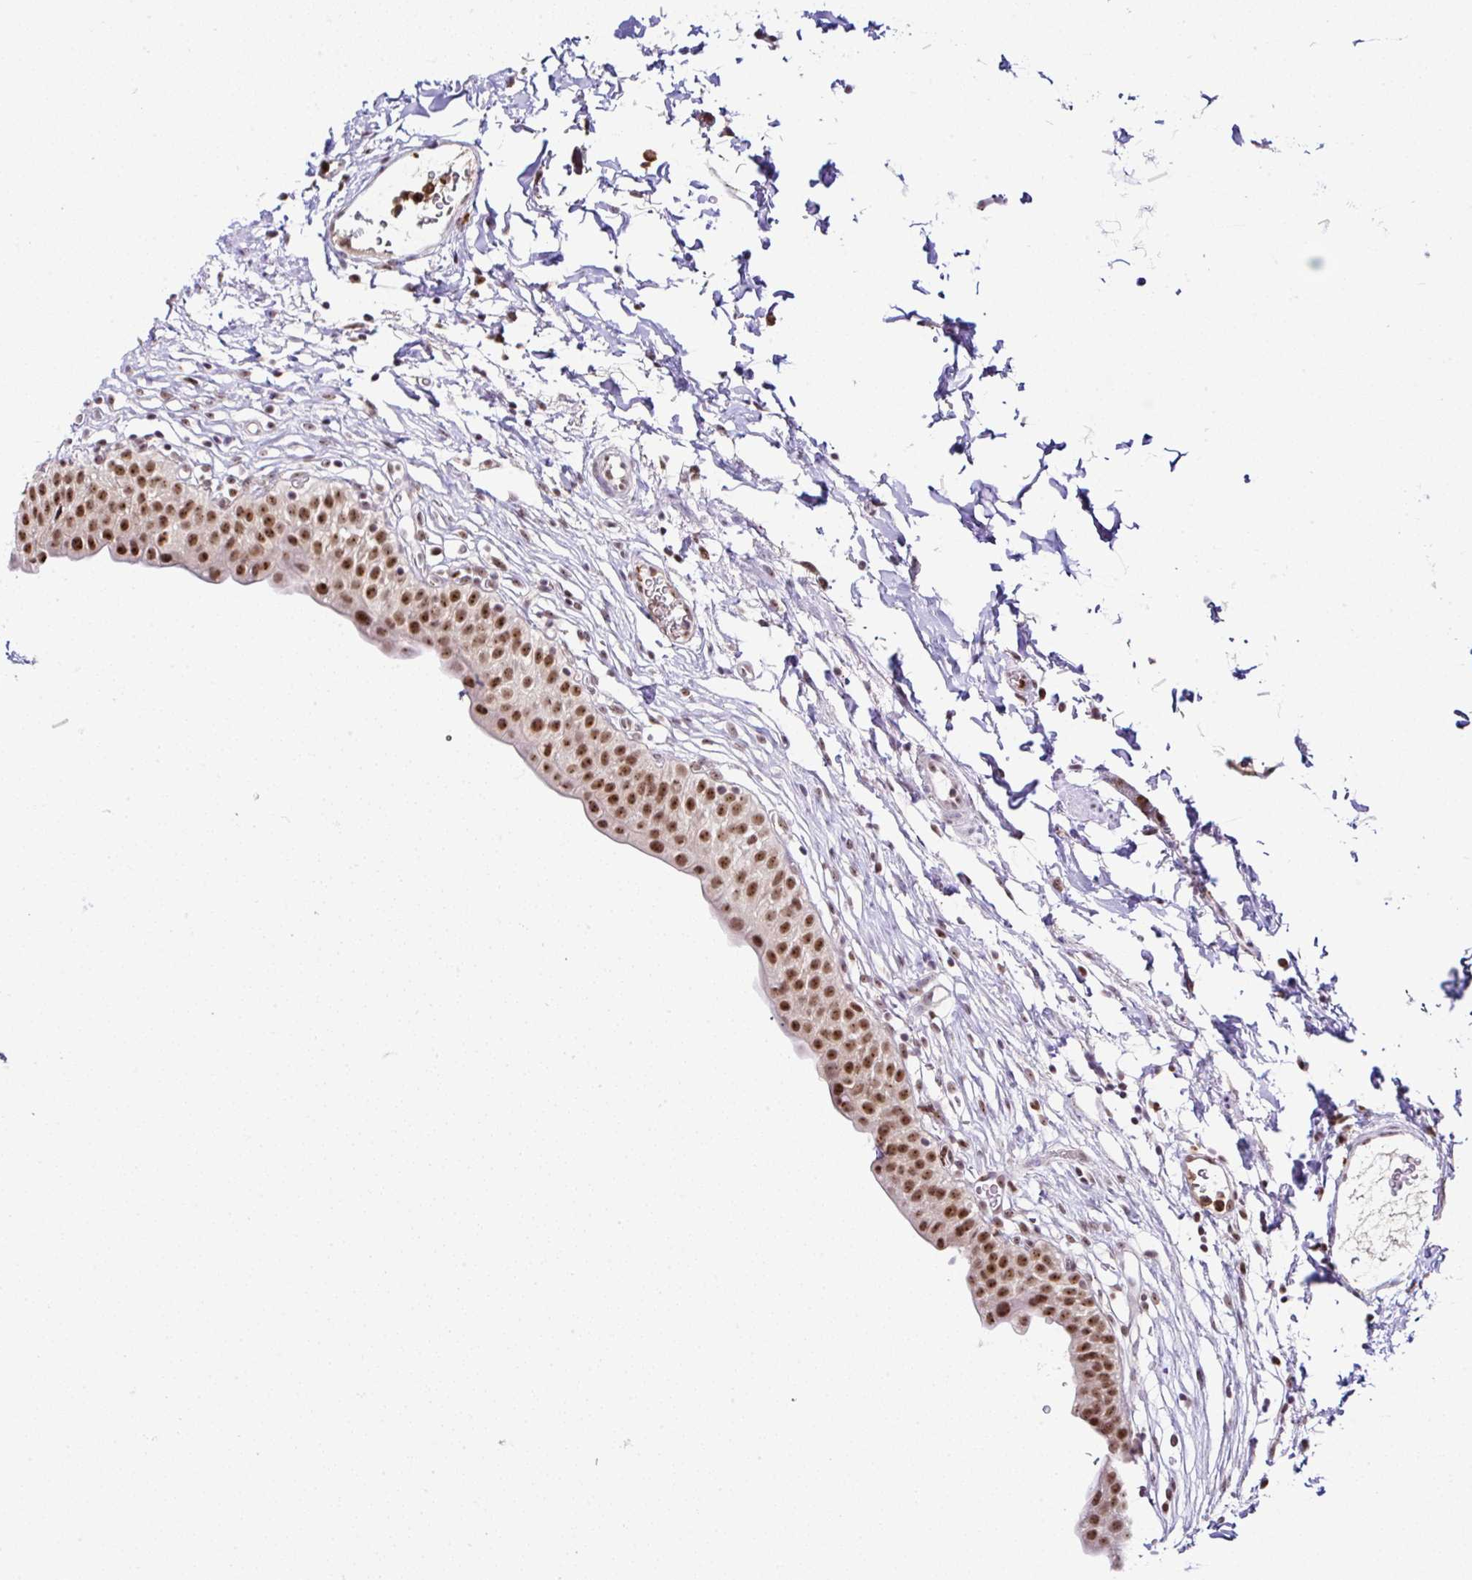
{"staining": {"intensity": "strong", "quantity": ">75%", "location": "nuclear"}, "tissue": "urinary bladder", "cell_type": "Urothelial cells", "image_type": "normal", "snomed": [{"axis": "morphology", "description": "Normal tissue, NOS"}, {"axis": "topography", "description": "Urinary bladder"}, {"axis": "topography", "description": "Peripheral nerve tissue"}], "caption": "Urothelial cells reveal strong nuclear staining in about >75% of cells in benign urinary bladder.", "gene": "PTPN2", "patient": {"sex": "male", "age": 55}}